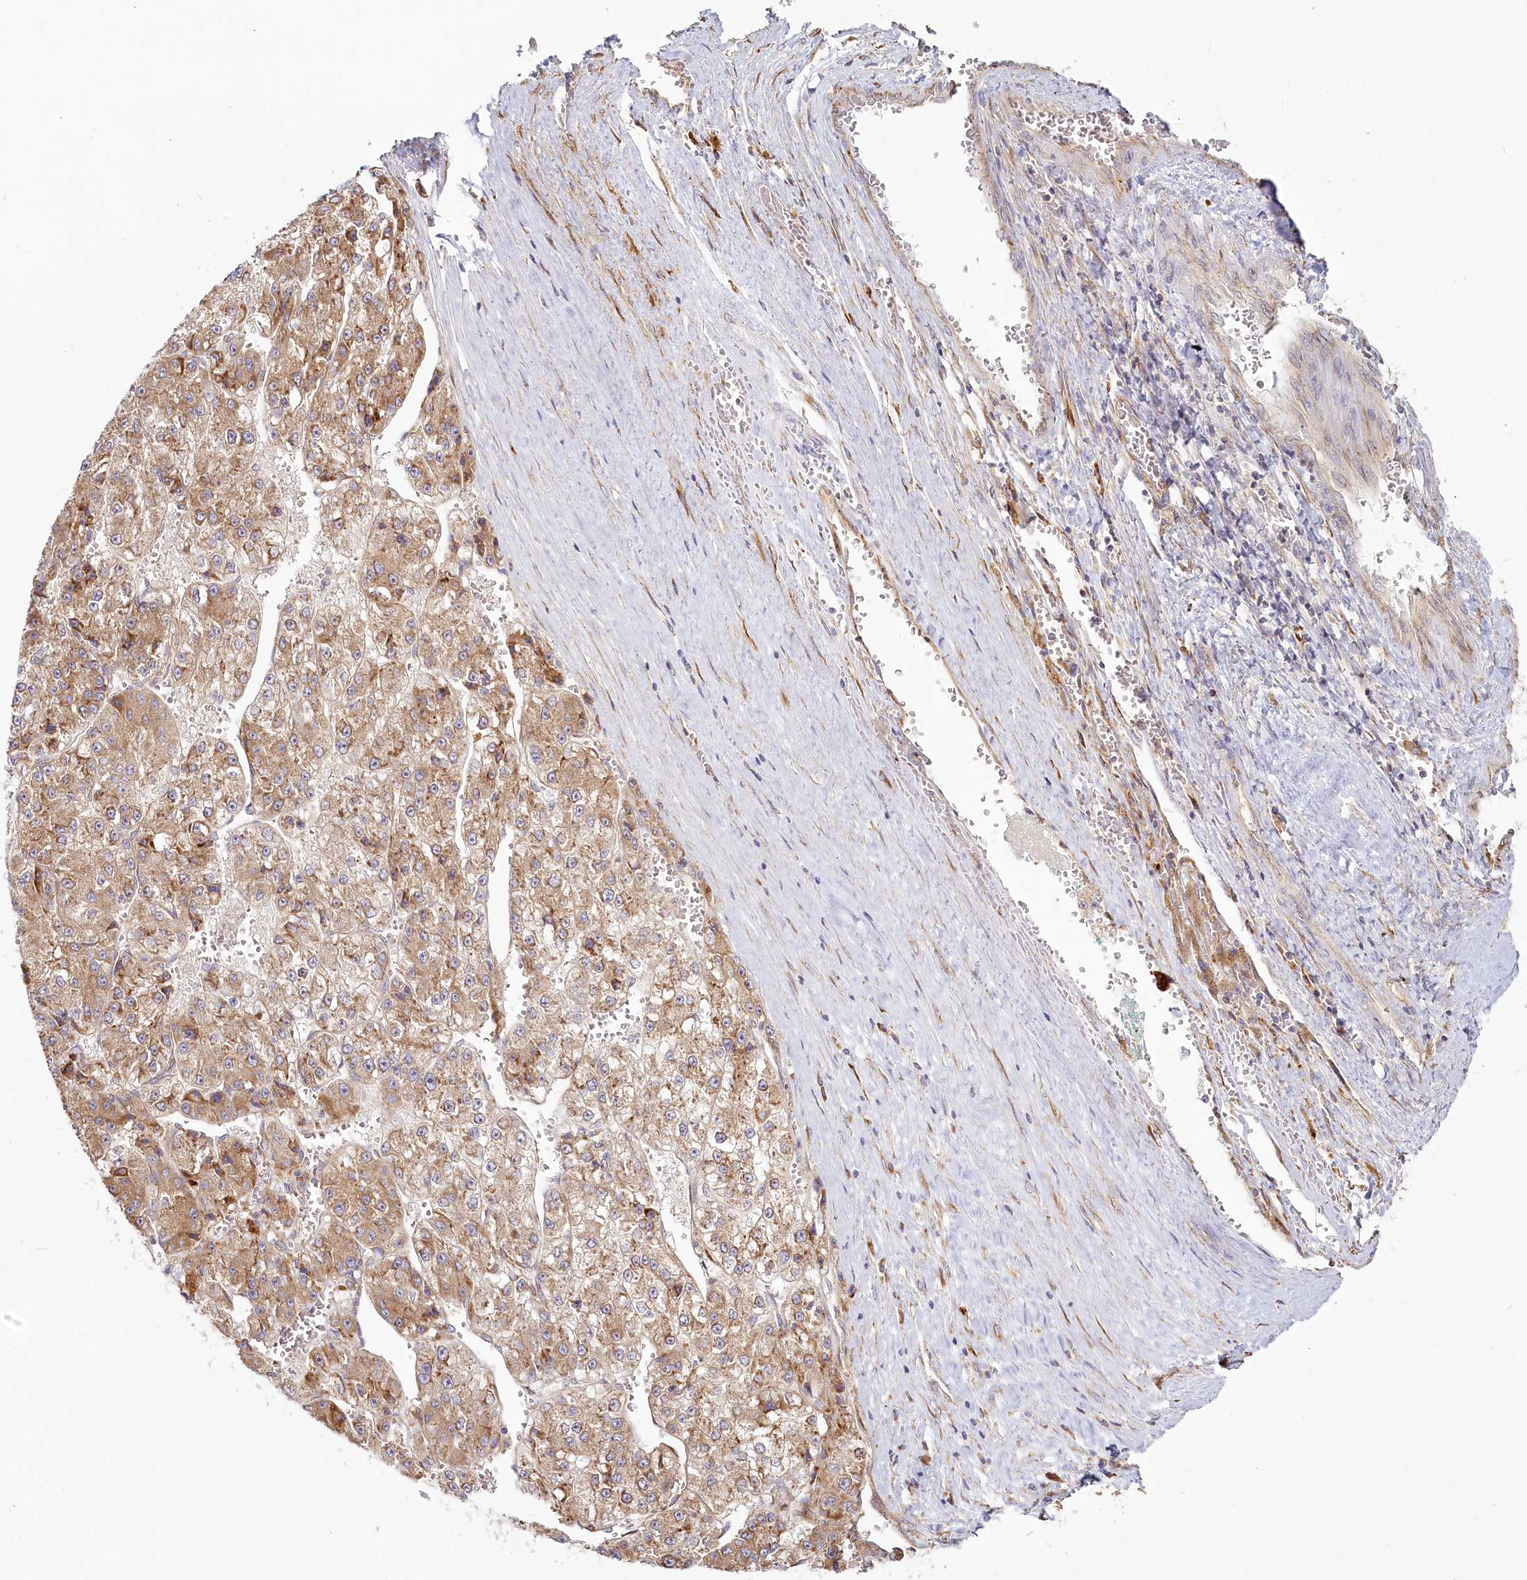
{"staining": {"intensity": "moderate", "quantity": ">75%", "location": "cytoplasmic/membranous"}, "tissue": "liver cancer", "cell_type": "Tumor cells", "image_type": "cancer", "snomed": [{"axis": "morphology", "description": "Carcinoma, Hepatocellular, NOS"}, {"axis": "topography", "description": "Liver"}], "caption": "Liver cancer stained with a protein marker exhibits moderate staining in tumor cells.", "gene": "HARS2", "patient": {"sex": "female", "age": 73}}